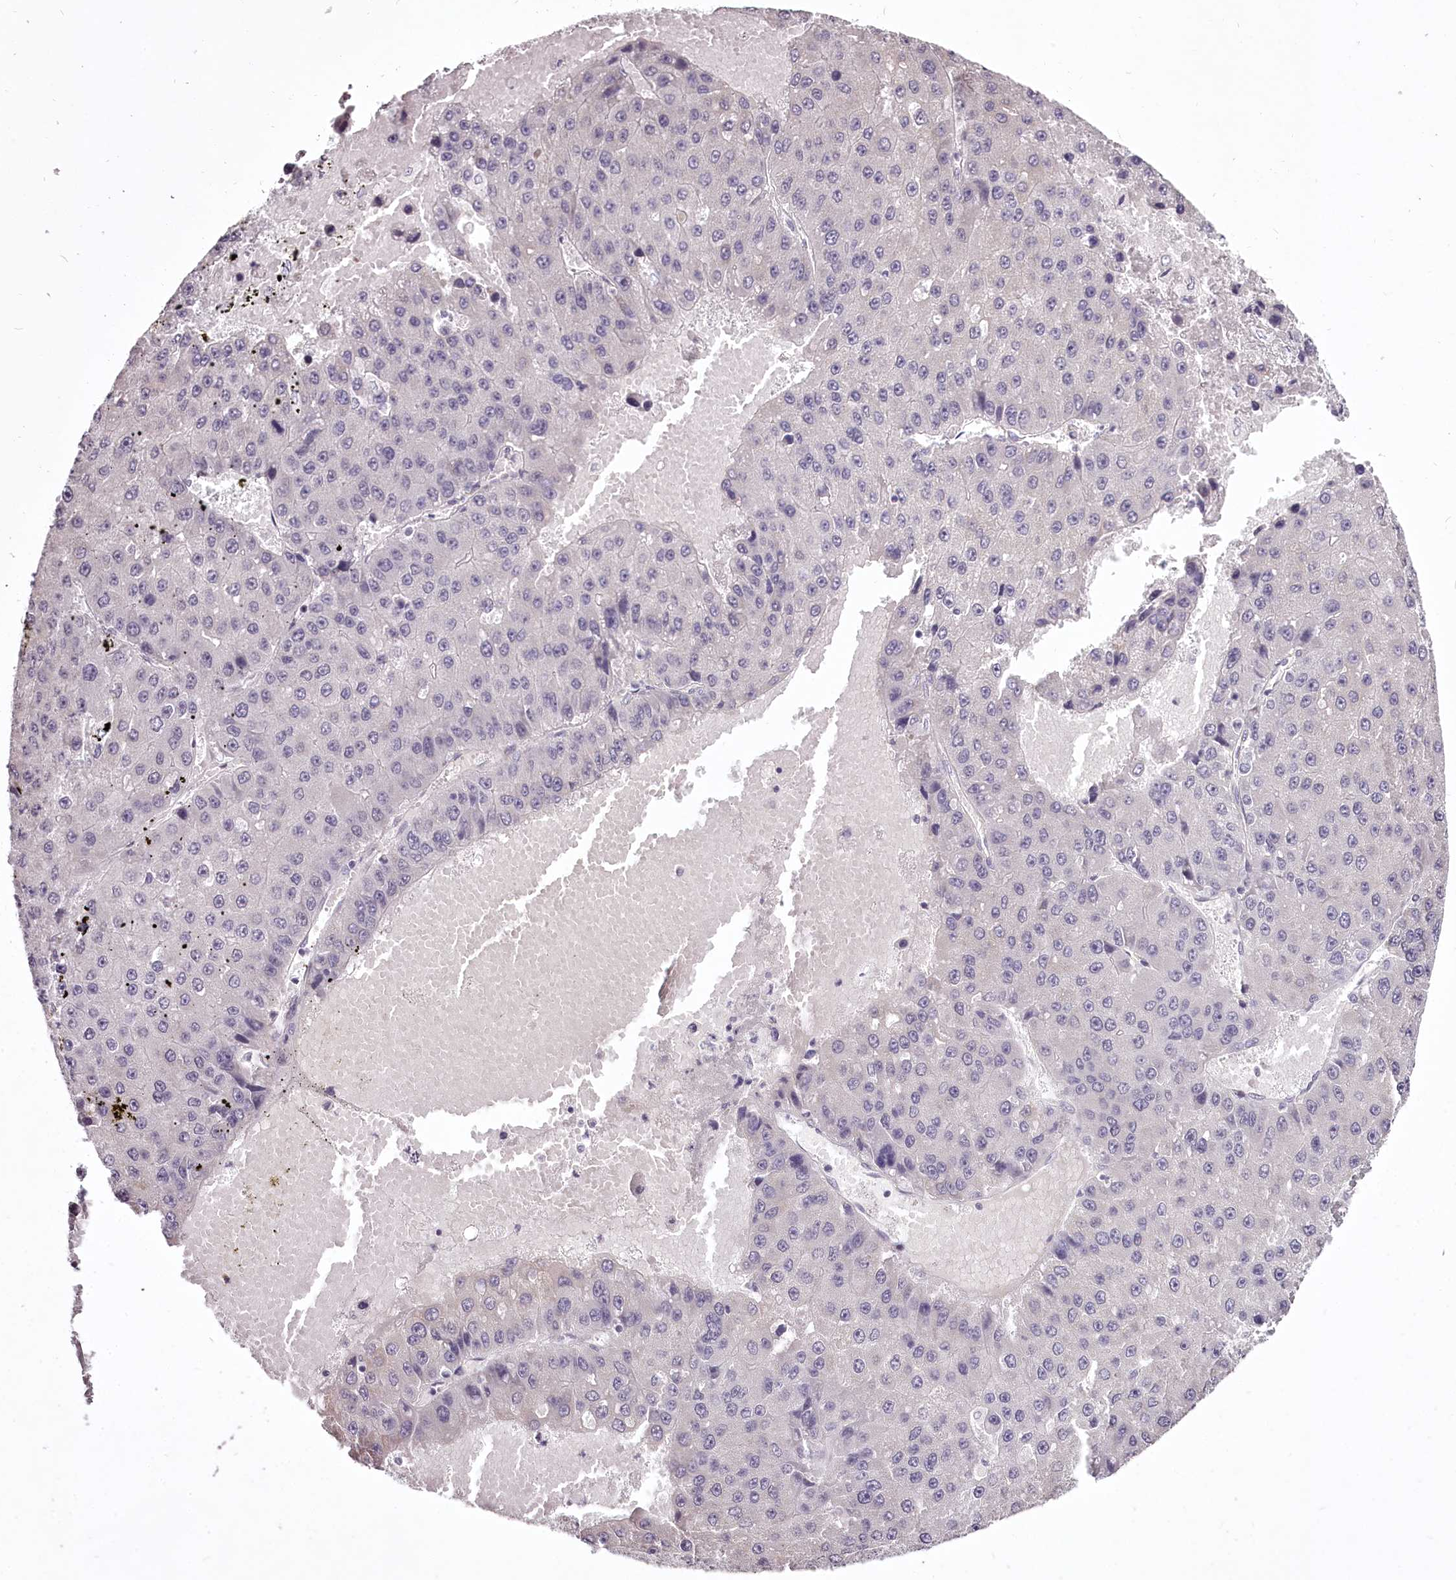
{"staining": {"intensity": "negative", "quantity": "none", "location": "none"}, "tissue": "liver cancer", "cell_type": "Tumor cells", "image_type": "cancer", "snomed": [{"axis": "morphology", "description": "Carcinoma, Hepatocellular, NOS"}, {"axis": "topography", "description": "Liver"}], "caption": "Immunohistochemistry of human liver hepatocellular carcinoma demonstrates no staining in tumor cells.", "gene": "C1orf56", "patient": {"sex": "female", "age": 73}}